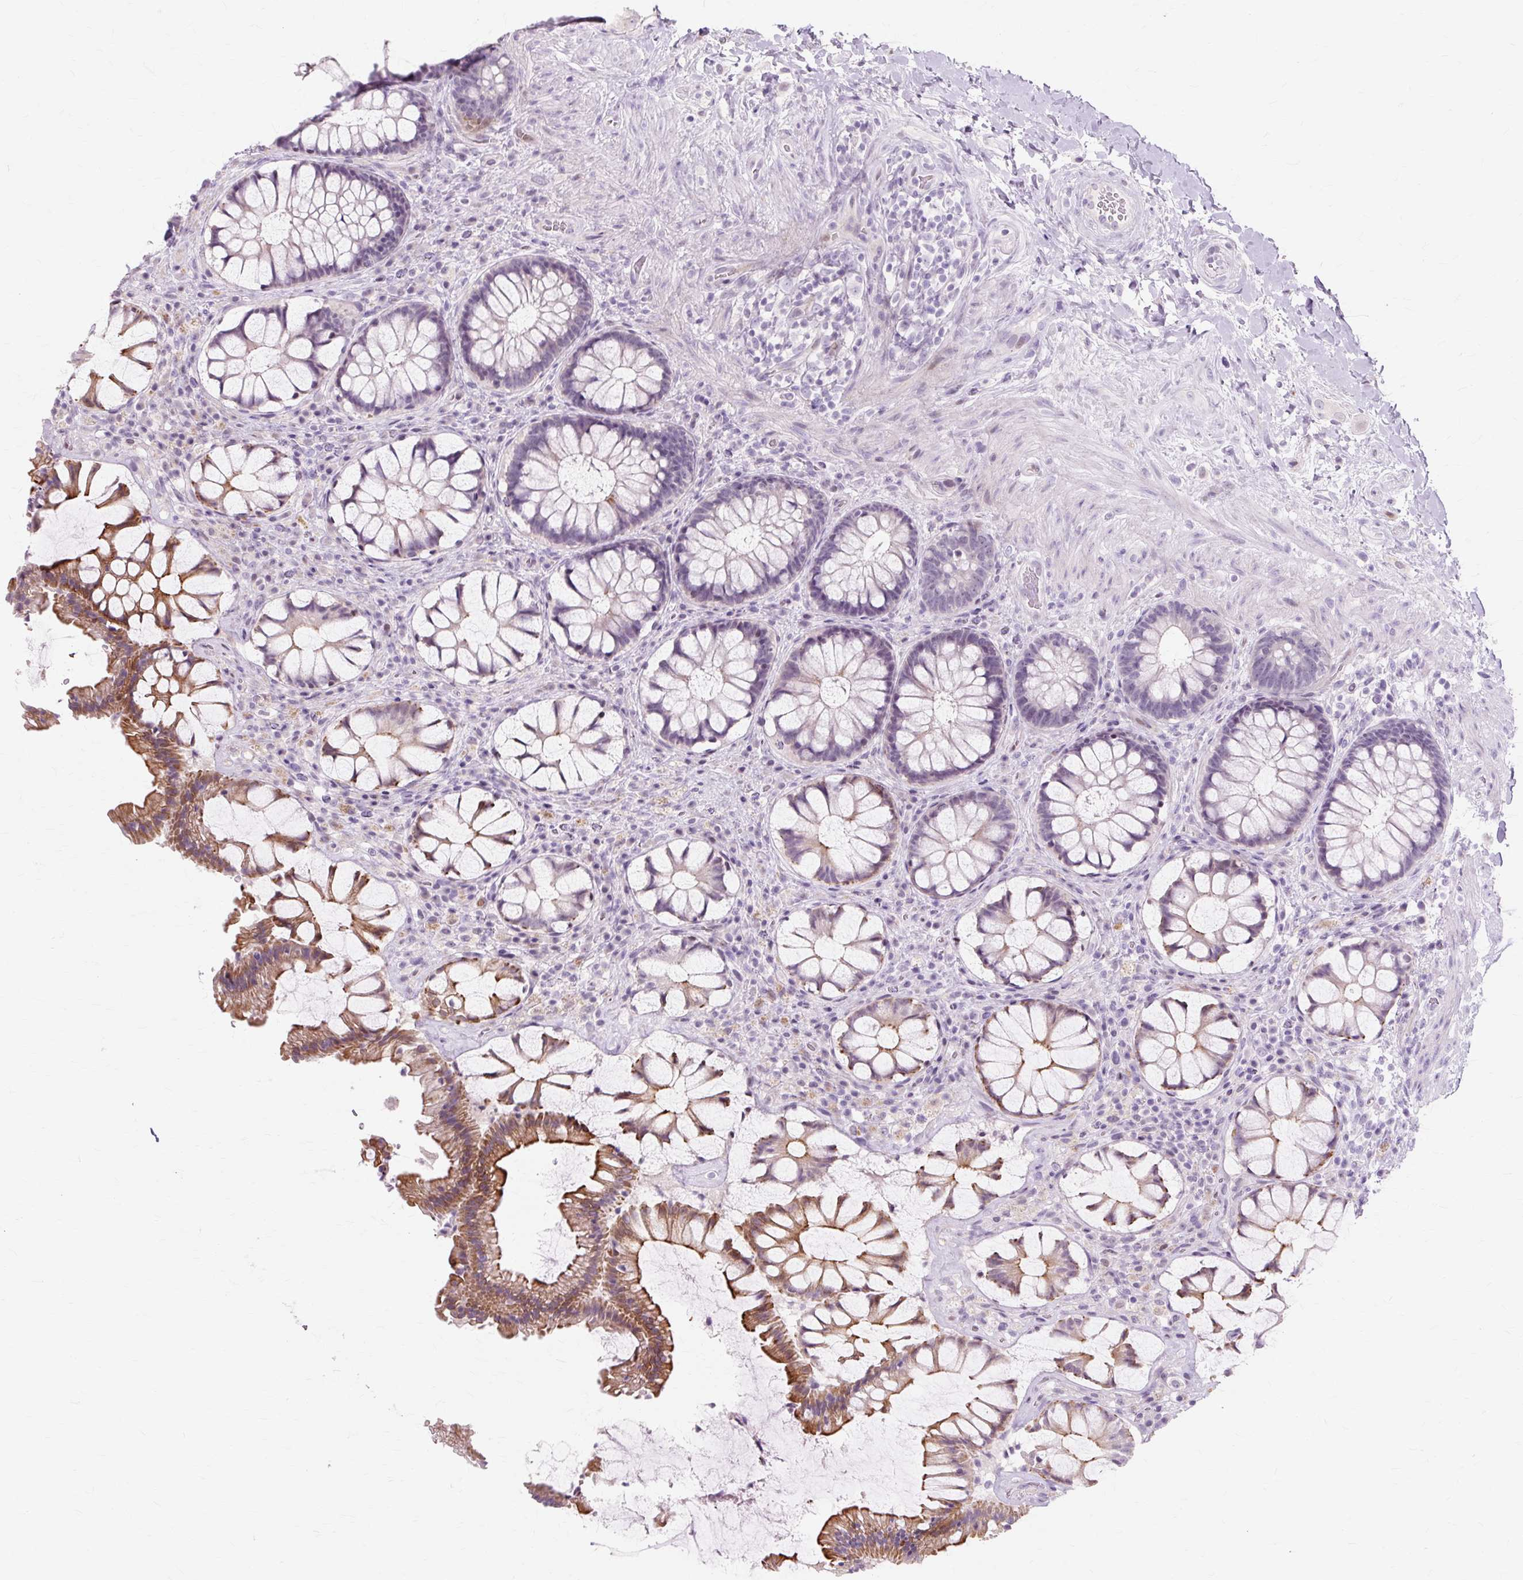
{"staining": {"intensity": "moderate", "quantity": "25%-75%", "location": "cytoplasmic/membranous"}, "tissue": "rectum", "cell_type": "Glandular cells", "image_type": "normal", "snomed": [{"axis": "morphology", "description": "Normal tissue, NOS"}, {"axis": "topography", "description": "Rectum"}], "caption": "Protein staining displays moderate cytoplasmic/membranous positivity in about 25%-75% of glandular cells in benign rectum.", "gene": "IRX2", "patient": {"sex": "female", "age": 58}}